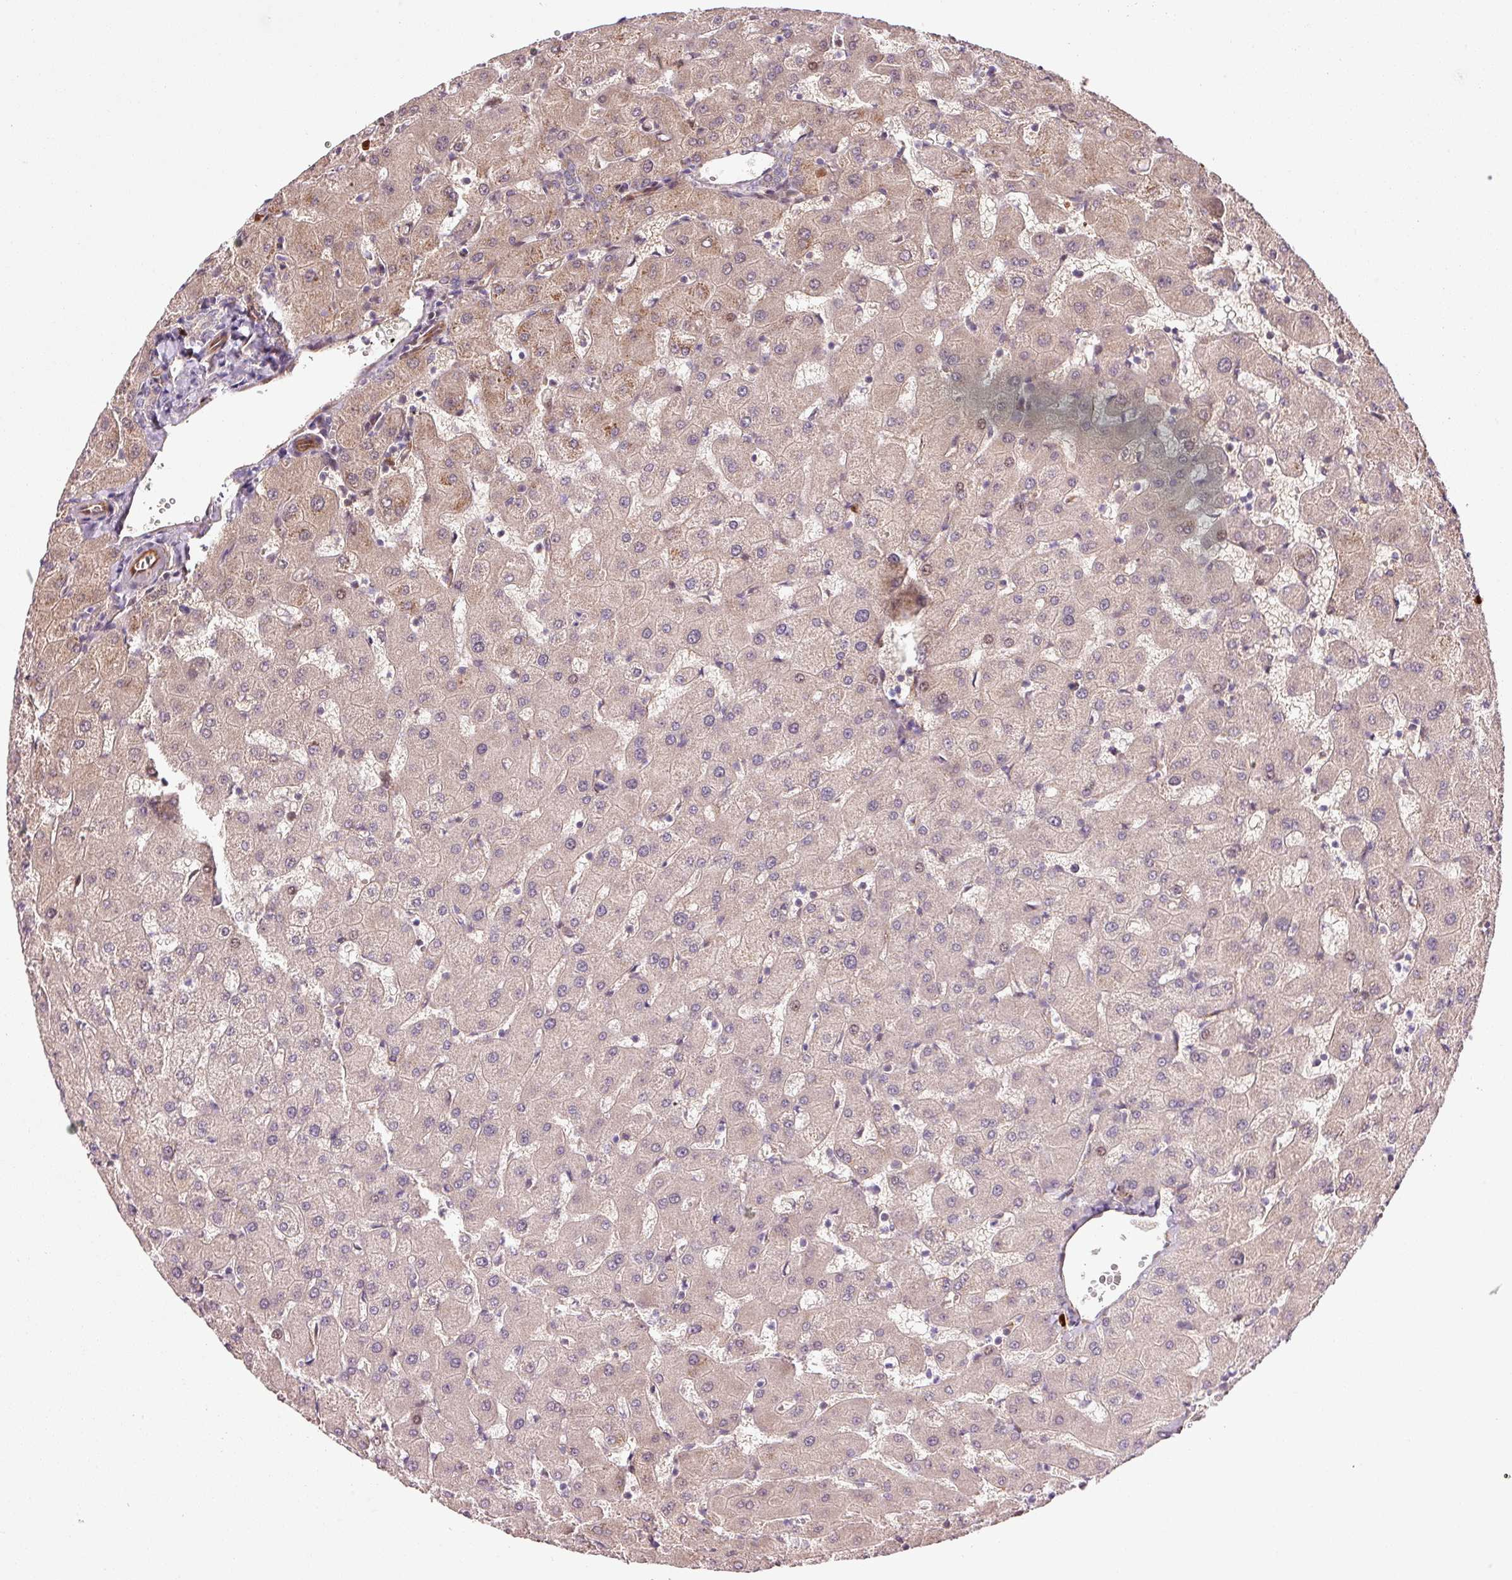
{"staining": {"intensity": "weak", "quantity": "<25%", "location": "cytoplasmic/membranous"}, "tissue": "liver", "cell_type": "Cholangiocytes", "image_type": "normal", "snomed": [{"axis": "morphology", "description": "Normal tissue, NOS"}, {"axis": "topography", "description": "Liver"}], "caption": "Immunohistochemical staining of unremarkable human liver reveals no significant expression in cholangiocytes.", "gene": "LIMK2", "patient": {"sex": "female", "age": 63}}